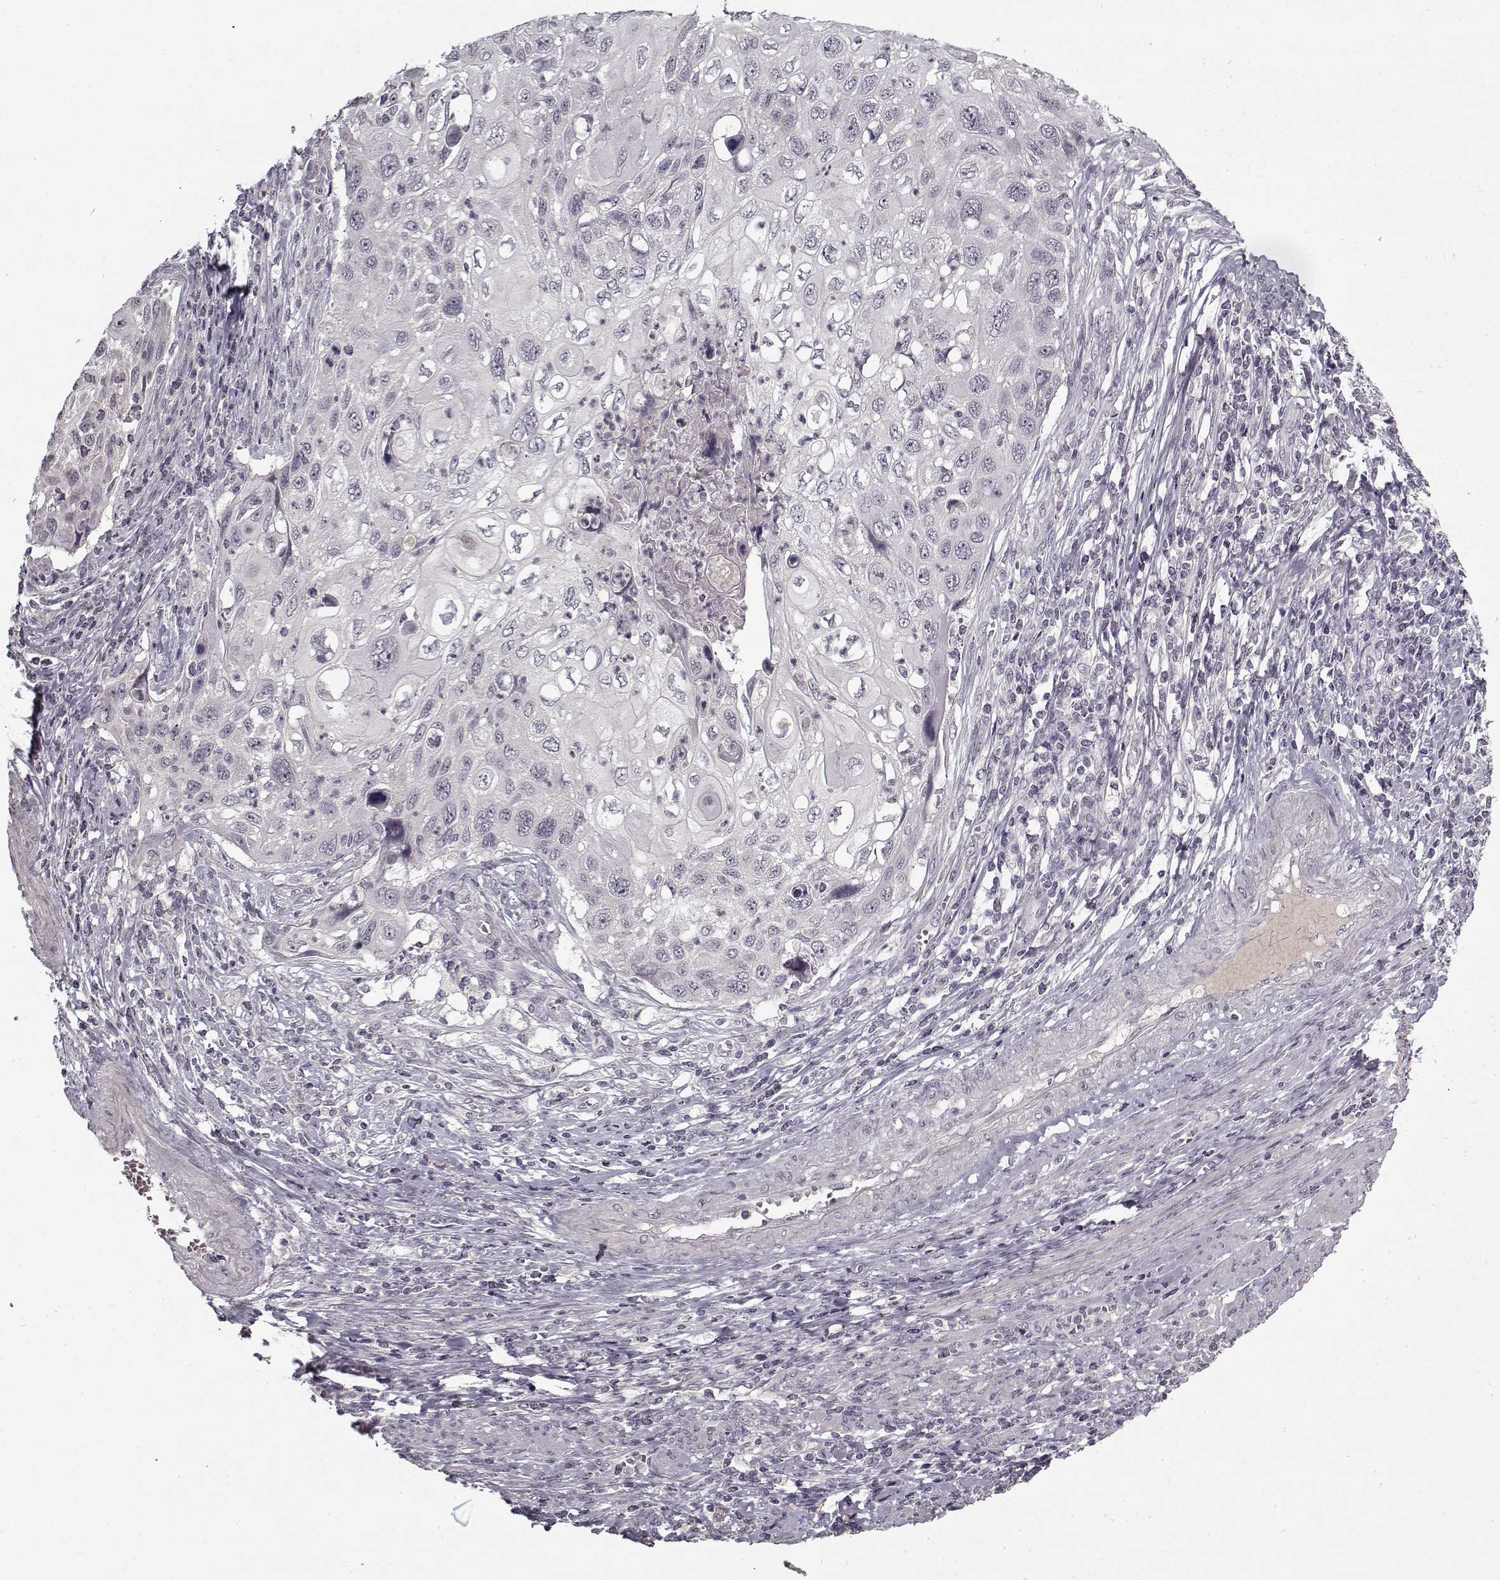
{"staining": {"intensity": "negative", "quantity": "none", "location": "none"}, "tissue": "cervical cancer", "cell_type": "Tumor cells", "image_type": "cancer", "snomed": [{"axis": "morphology", "description": "Squamous cell carcinoma, NOS"}, {"axis": "topography", "description": "Cervix"}], "caption": "High power microscopy micrograph of an immunohistochemistry (IHC) image of cervical cancer (squamous cell carcinoma), revealing no significant expression in tumor cells. (IHC, brightfield microscopy, high magnification).", "gene": "LAMA2", "patient": {"sex": "female", "age": 70}}